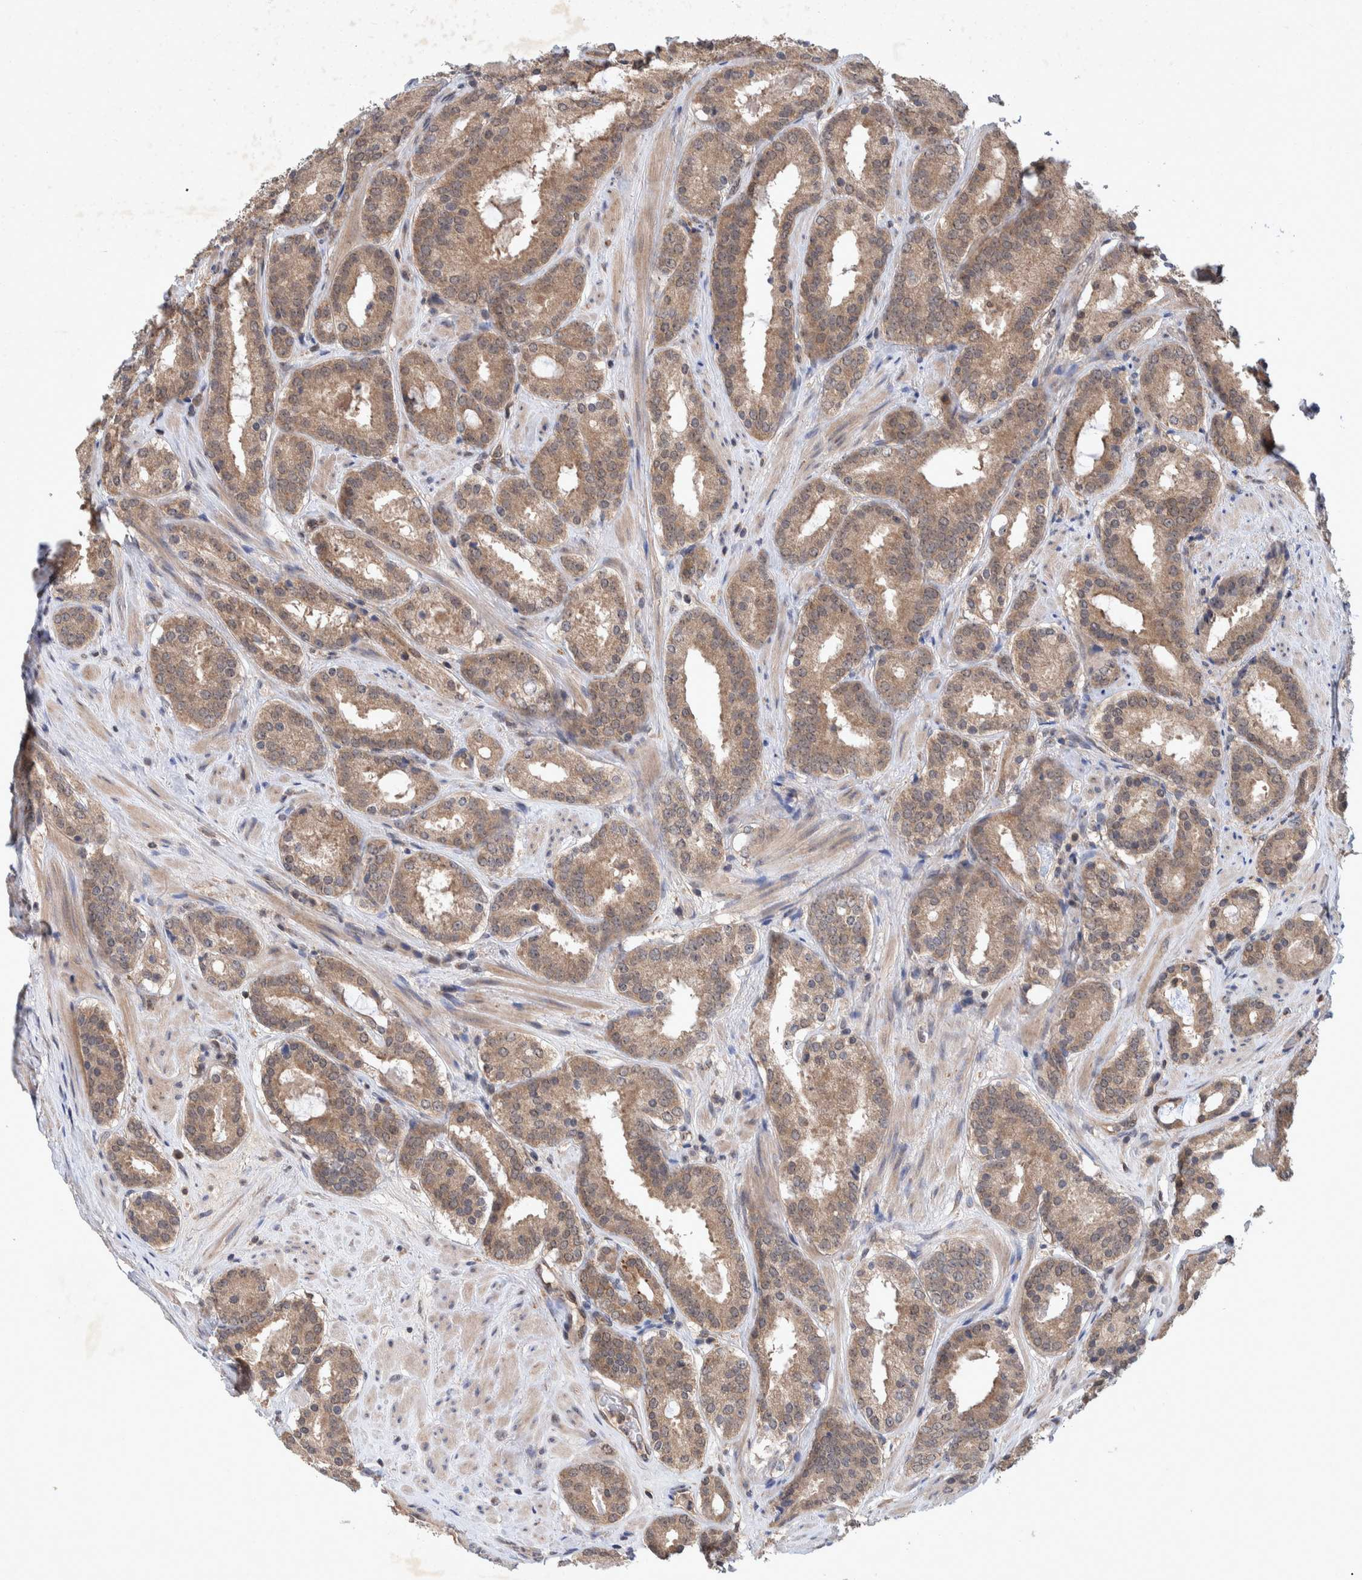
{"staining": {"intensity": "weak", "quantity": ">75%", "location": "cytoplasmic/membranous"}, "tissue": "prostate cancer", "cell_type": "Tumor cells", "image_type": "cancer", "snomed": [{"axis": "morphology", "description": "Adenocarcinoma, Low grade"}, {"axis": "topography", "description": "Prostate"}], "caption": "Tumor cells demonstrate weak cytoplasmic/membranous staining in about >75% of cells in prostate cancer (adenocarcinoma (low-grade)).", "gene": "PLPBP", "patient": {"sex": "male", "age": 69}}